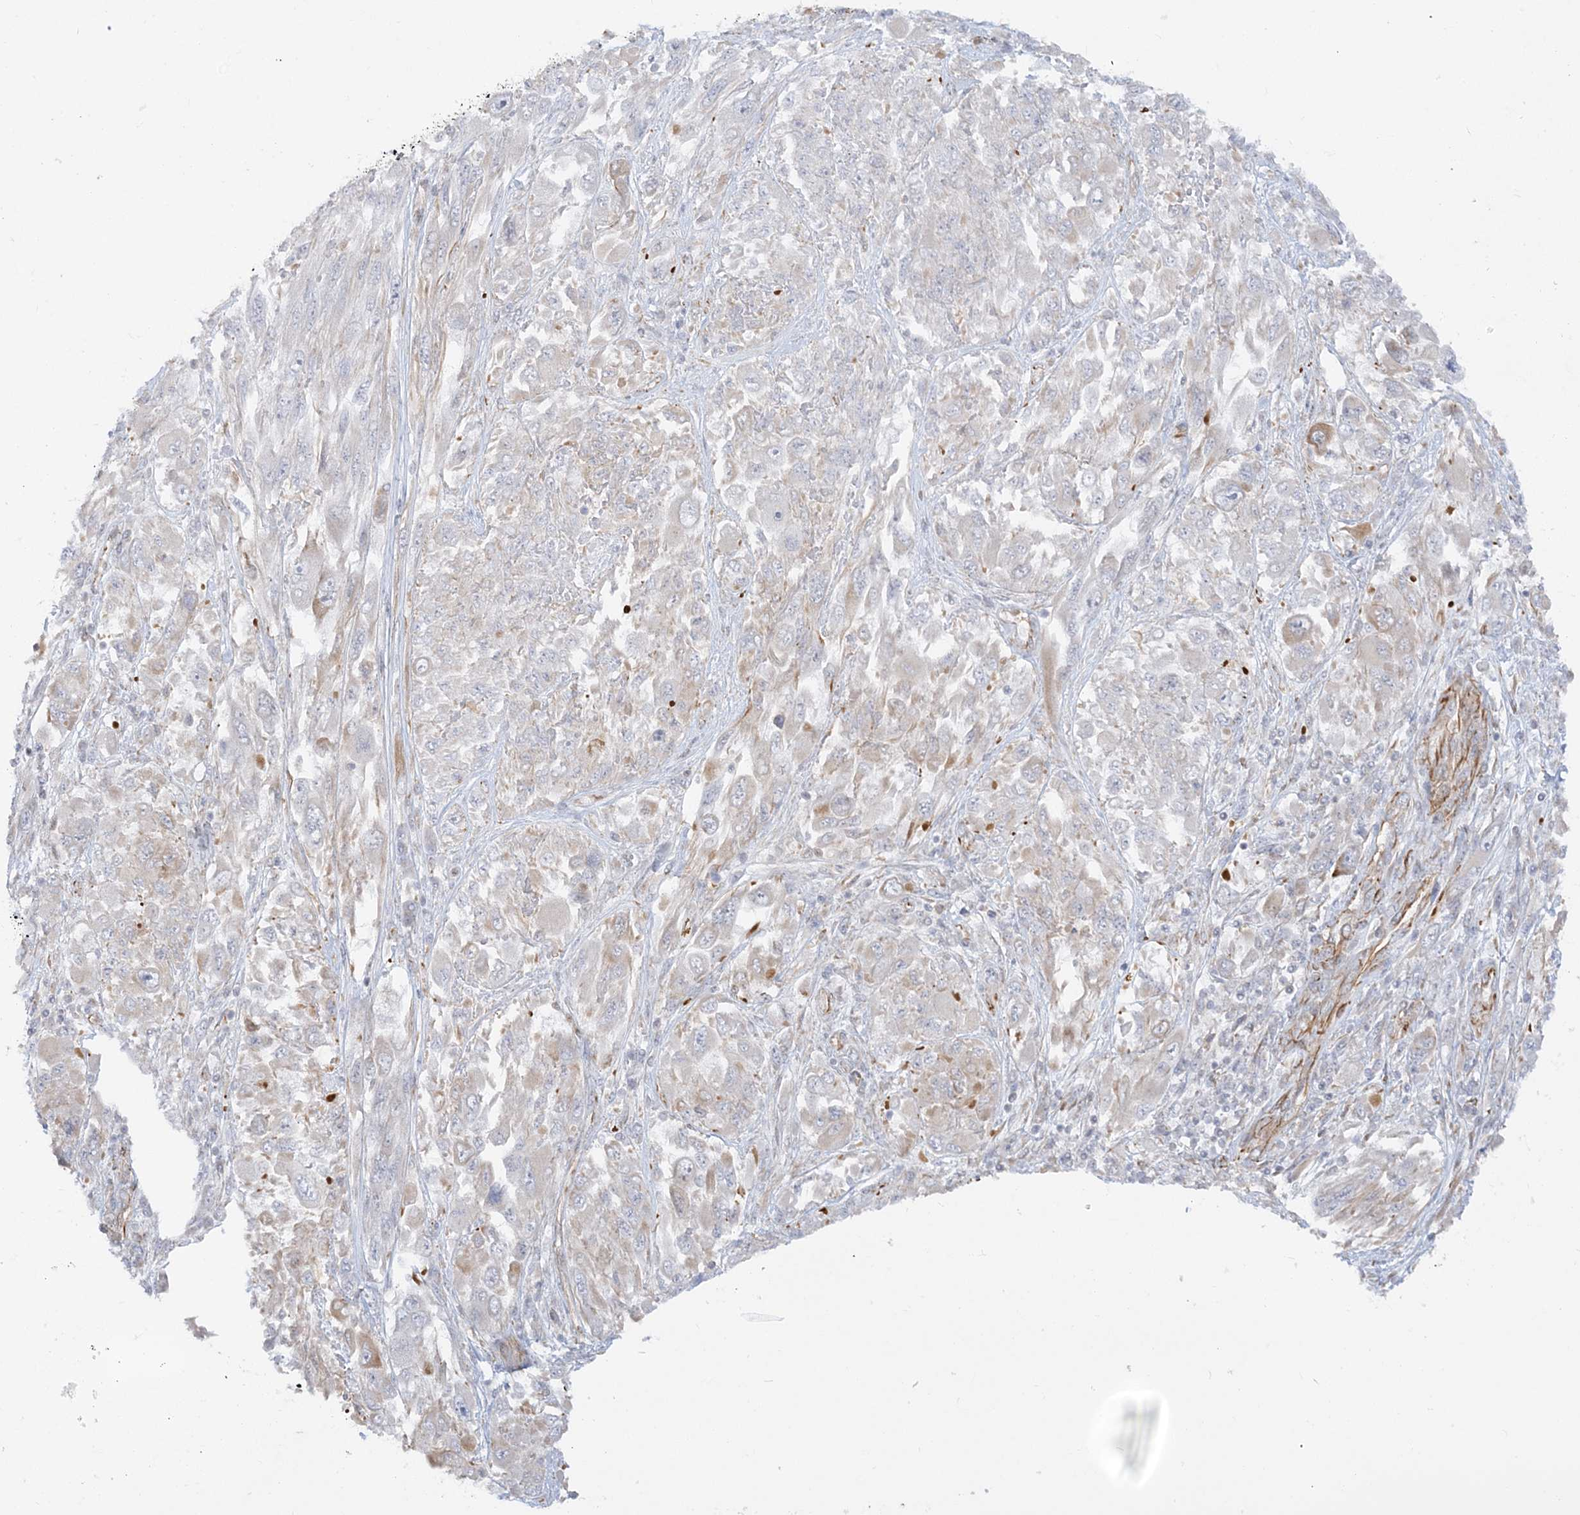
{"staining": {"intensity": "weak", "quantity": "<25%", "location": "cytoplasmic/membranous"}, "tissue": "melanoma", "cell_type": "Tumor cells", "image_type": "cancer", "snomed": [{"axis": "morphology", "description": "Malignant melanoma, NOS"}, {"axis": "topography", "description": "Skin"}], "caption": "Immunohistochemistry micrograph of neoplastic tissue: human malignant melanoma stained with DAB reveals no significant protein positivity in tumor cells.", "gene": "SCLT1", "patient": {"sex": "female", "age": 91}}